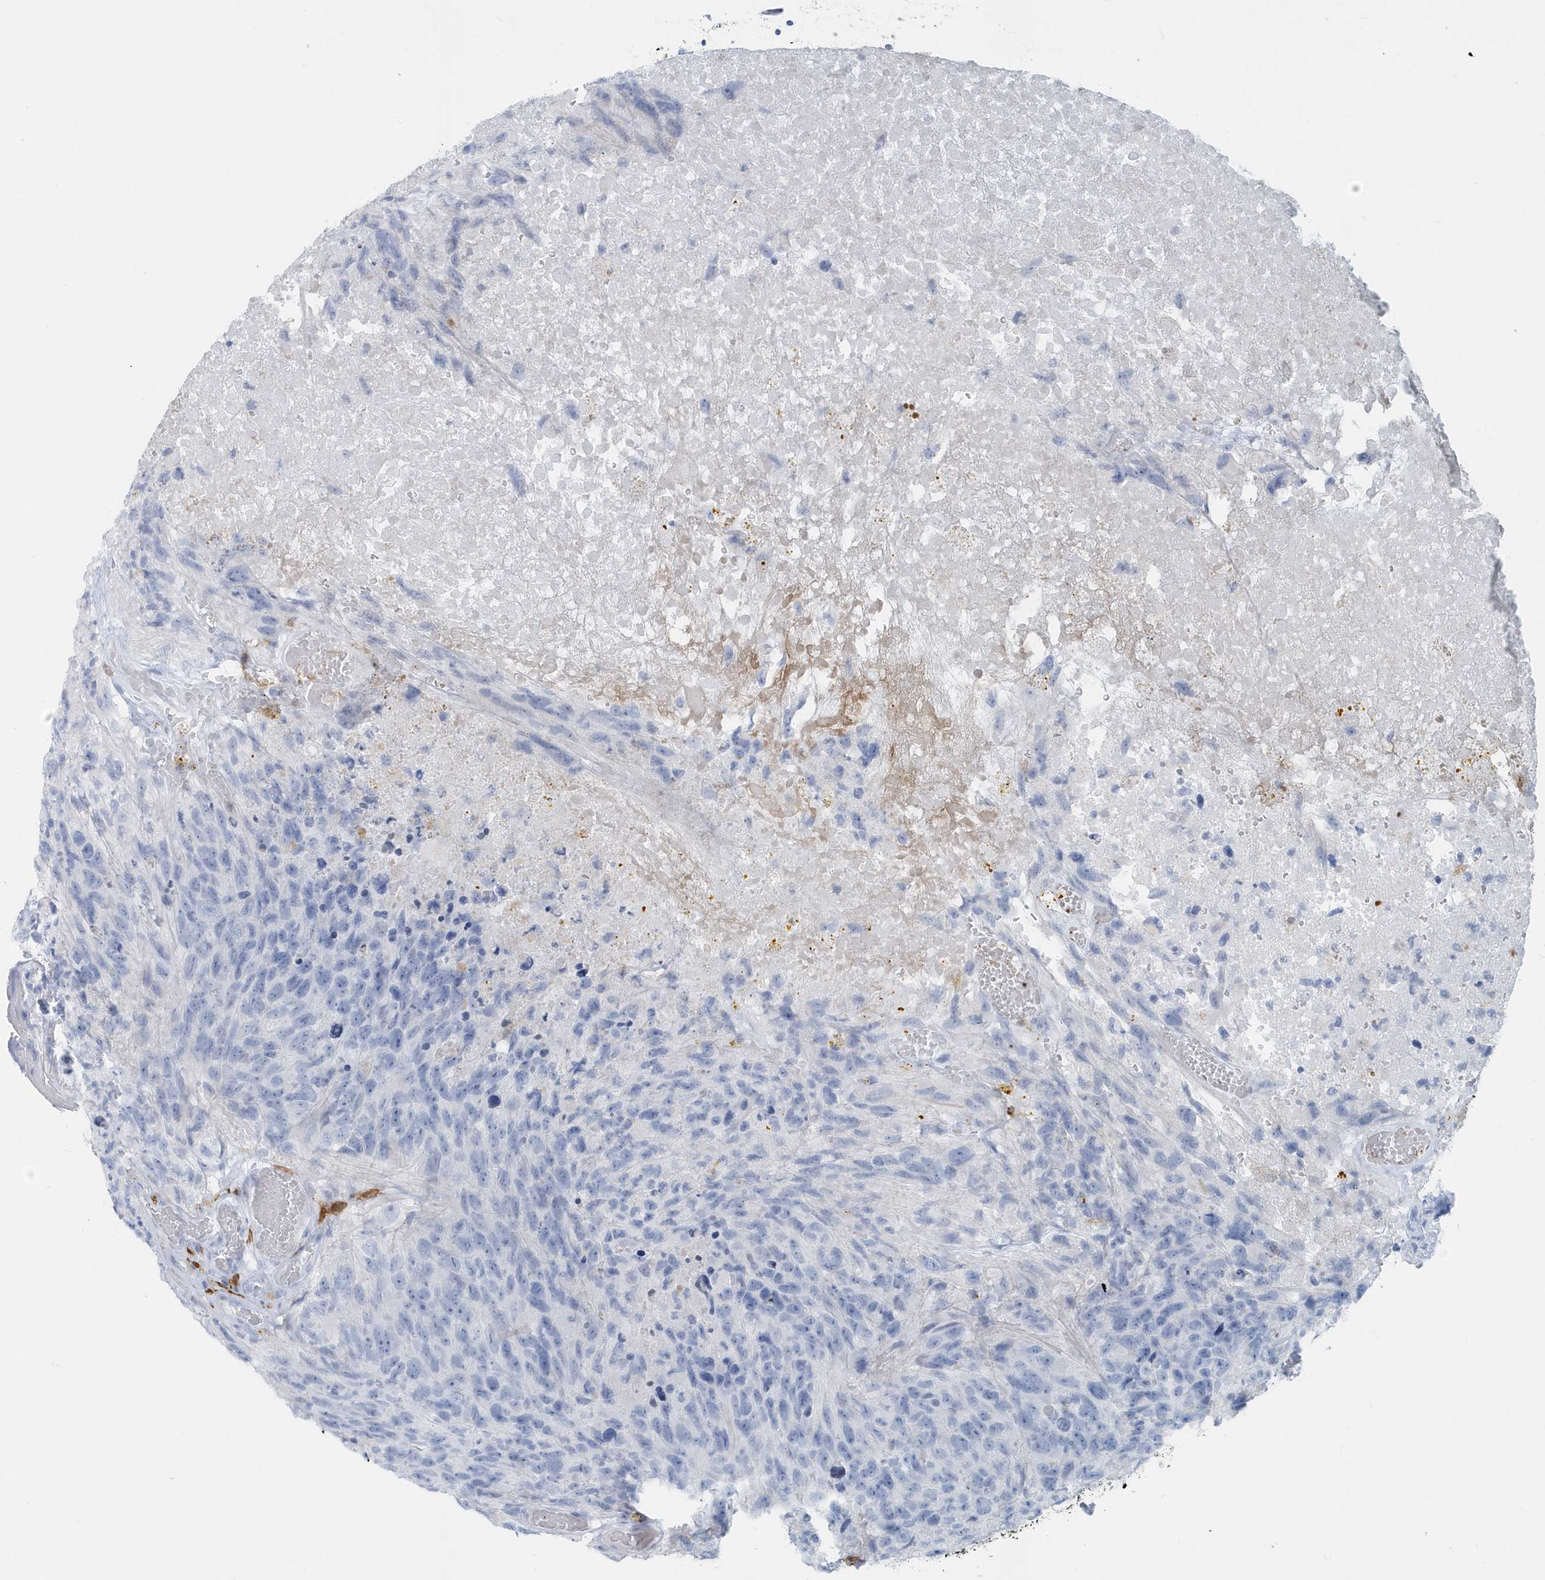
{"staining": {"intensity": "negative", "quantity": "none", "location": "none"}, "tissue": "glioma", "cell_type": "Tumor cells", "image_type": "cancer", "snomed": [{"axis": "morphology", "description": "Glioma, malignant, High grade"}, {"axis": "topography", "description": "Brain"}], "caption": "The micrograph reveals no significant staining in tumor cells of malignant glioma (high-grade).", "gene": "FAM98A", "patient": {"sex": "male", "age": 69}}